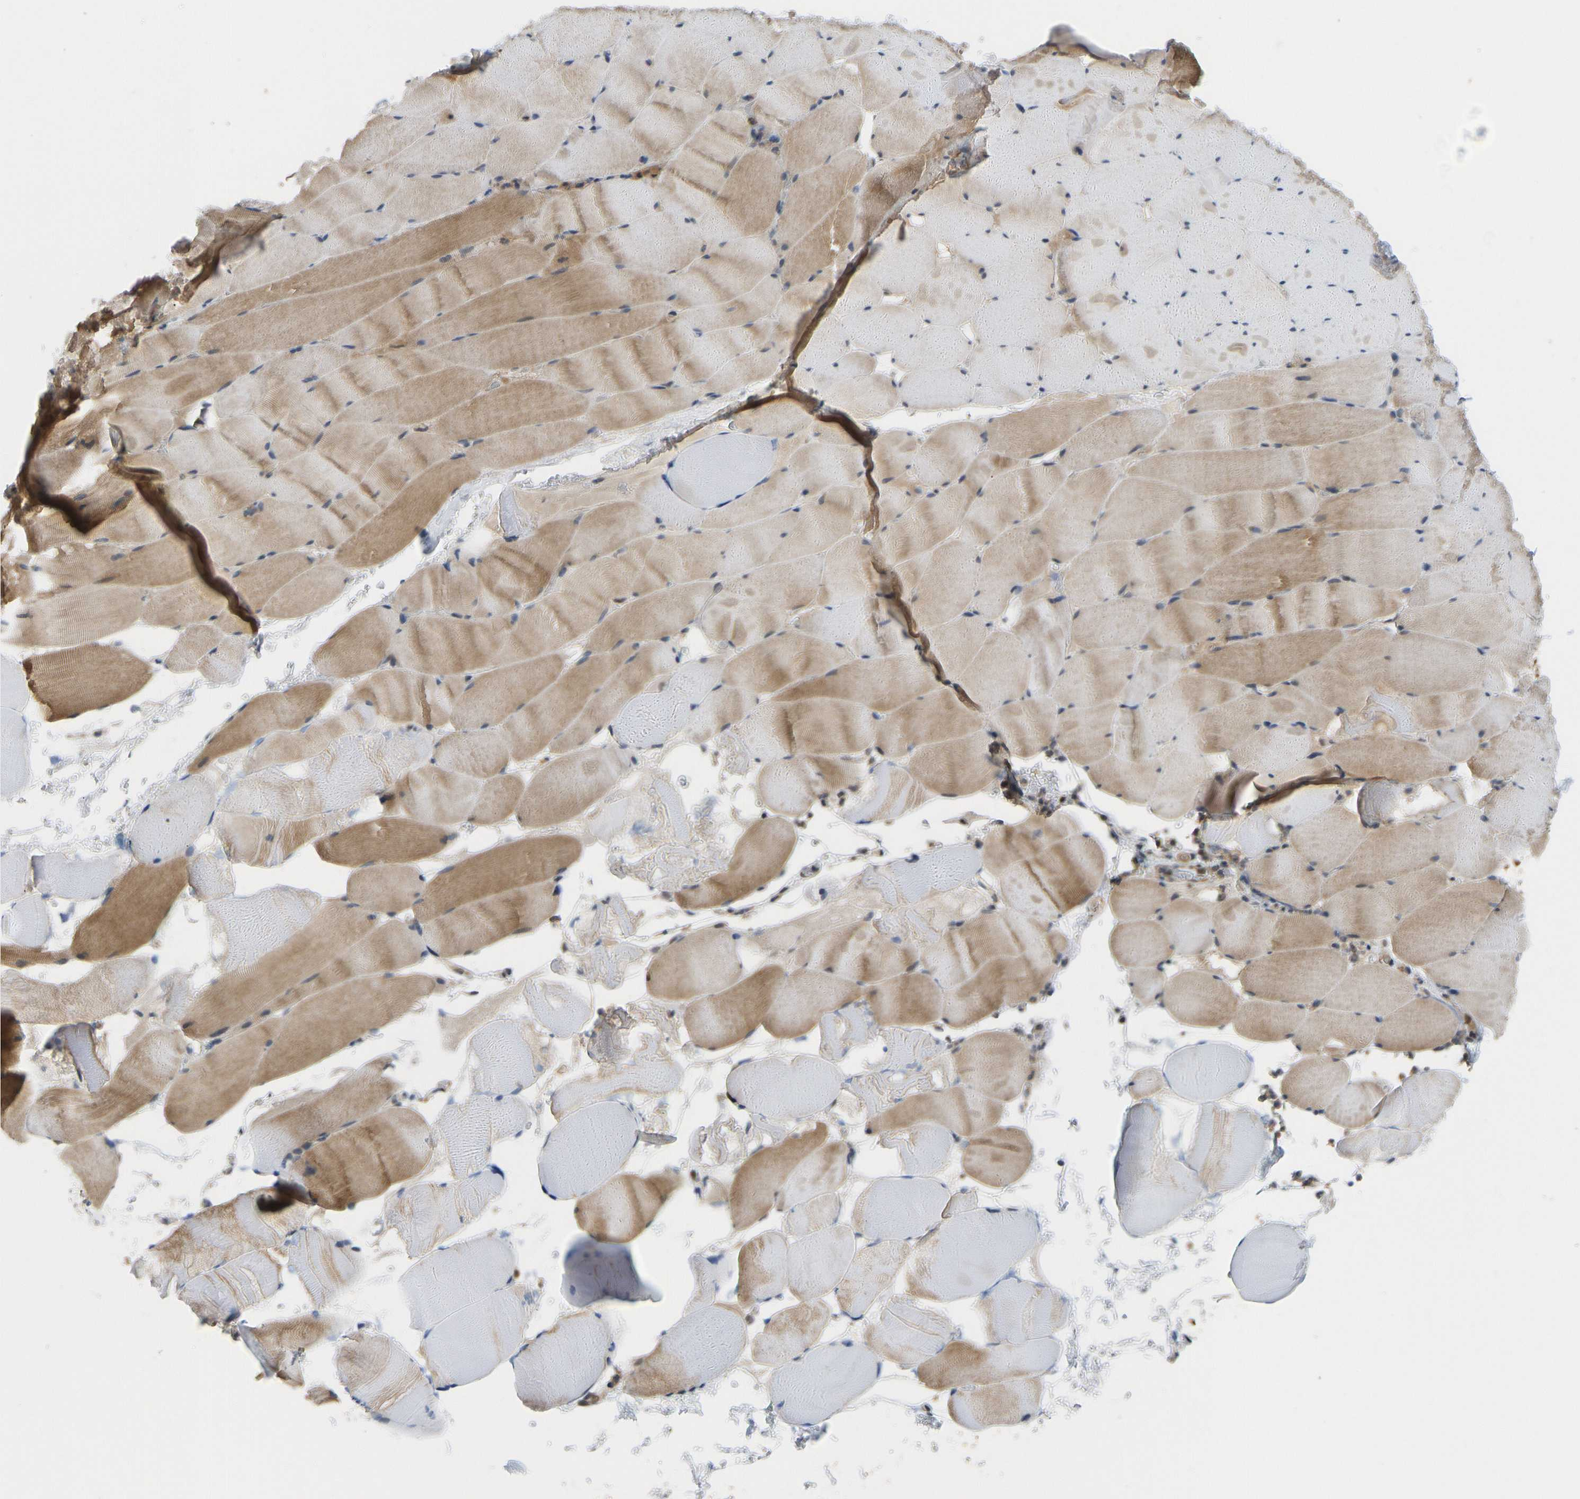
{"staining": {"intensity": "moderate", "quantity": "25%-75%", "location": "cytoplasmic/membranous"}, "tissue": "skeletal muscle", "cell_type": "Myocytes", "image_type": "normal", "snomed": [{"axis": "morphology", "description": "Normal tissue, NOS"}, {"axis": "topography", "description": "Skeletal muscle"}], "caption": "Immunohistochemical staining of unremarkable human skeletal muscle displays moderate cytoplasmic/membranous protein staining in about 25%-75% of myocytes. The staining is performed using DAB (3,3'-diaminobenzidine) brown chromogen to label protein expression. The nuclei are counter-stained blue using hematoxylin.", "gene": "CCT8", "patient": {"sex": "male", "age": 62}}